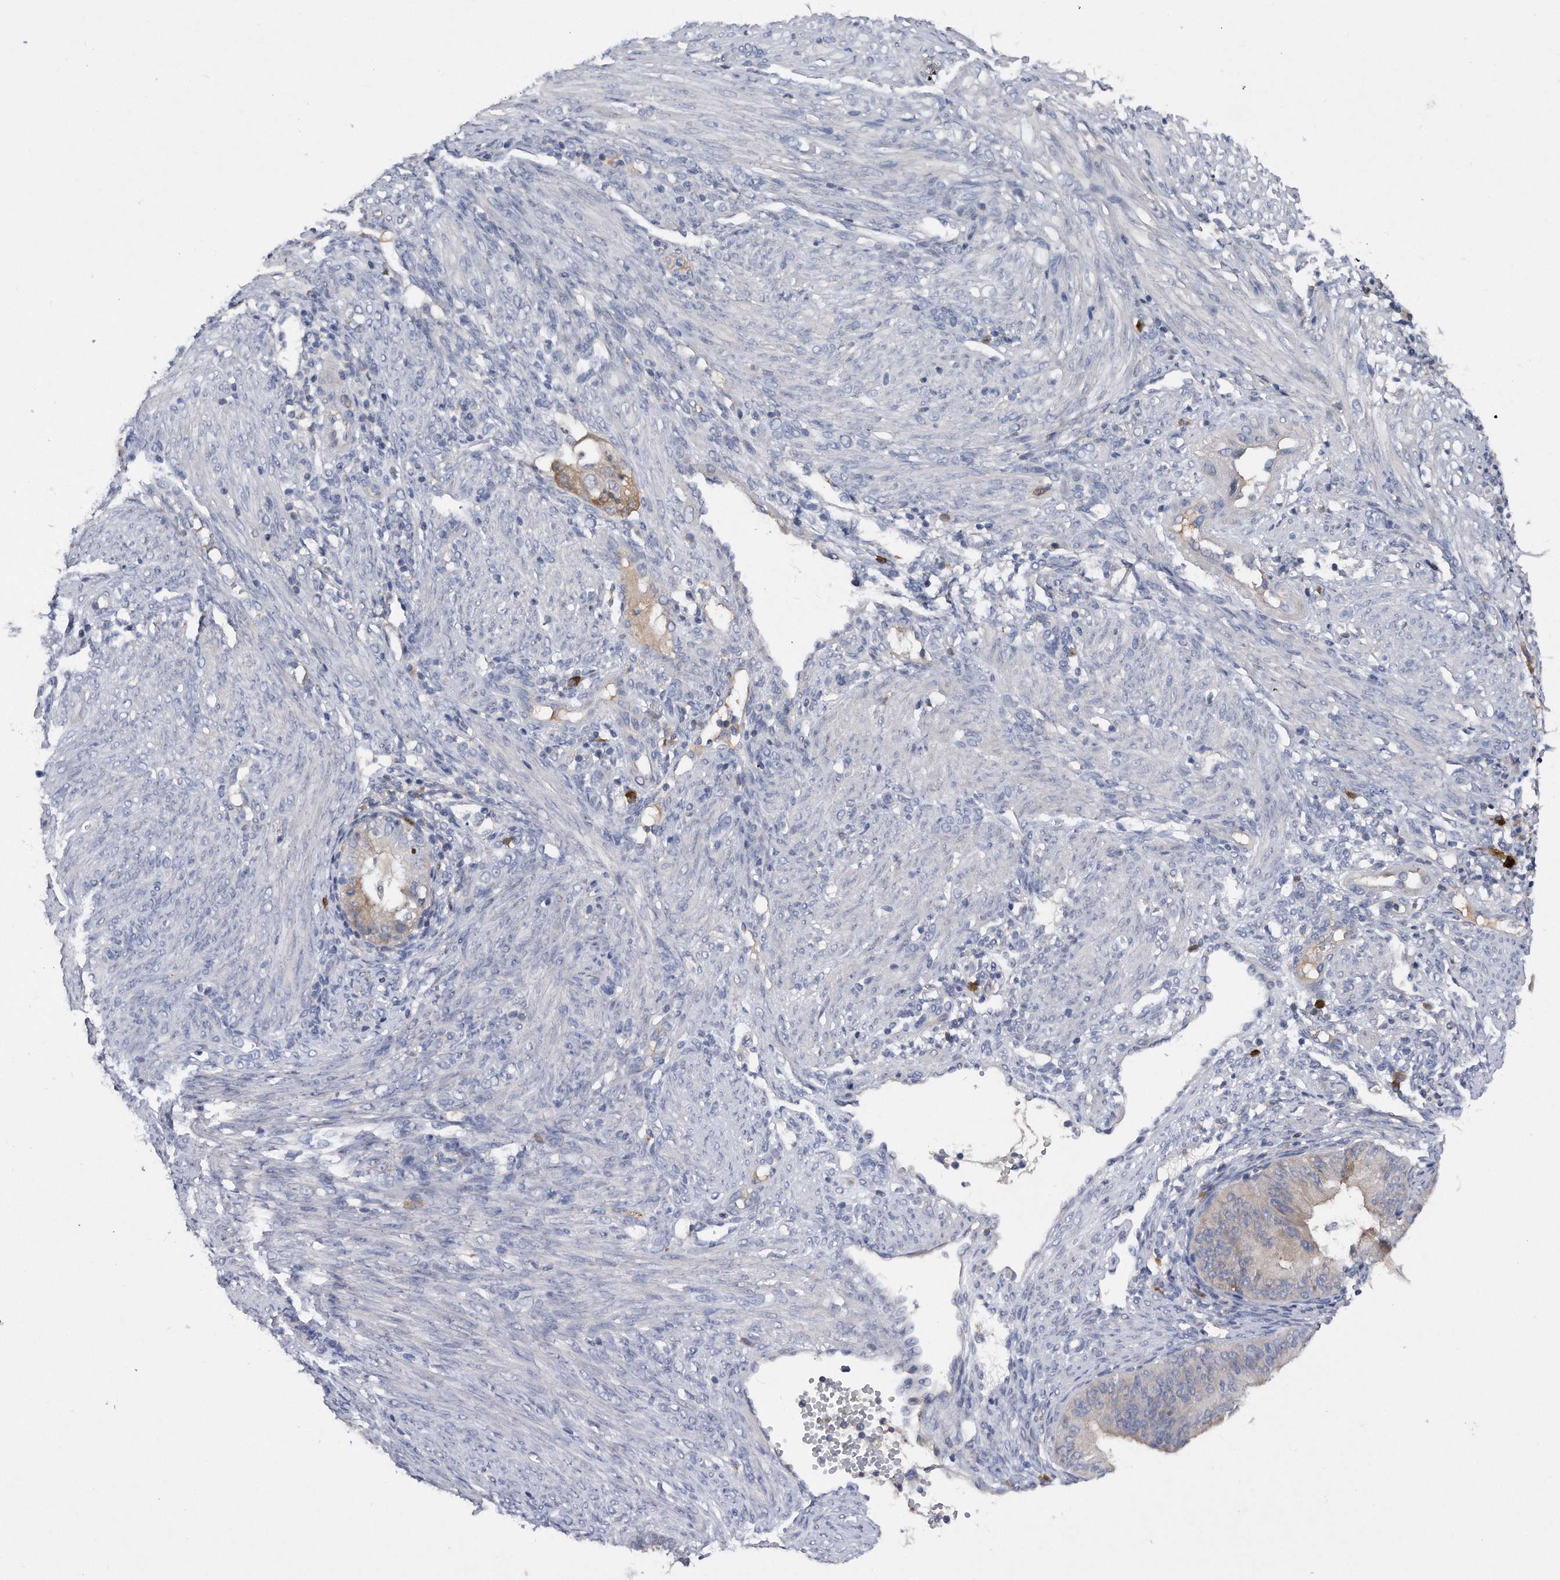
{"staining": {"intensity": "moderate", "quantity": "25%-75%", "location": "cytoplasmic/membranous"}, "tissue": "endometrial cancer", "cell_type": "Tumor cells", "image_type": "cancer", "snomed": [{"axis": "morphology", "description": "Adenocarcinoma, NOS"}, {"axis": "topography", "description": "Endometrium"}], "caption": "Endometrial cancer stained with DAB immunohistochemistry reveals medium levels of moderate cytoplasmic/membranous positivity in approximately 25%-75% of tumor cells.", "gene": "ASNS", "patient": {"sex": "female", "age": 51}}